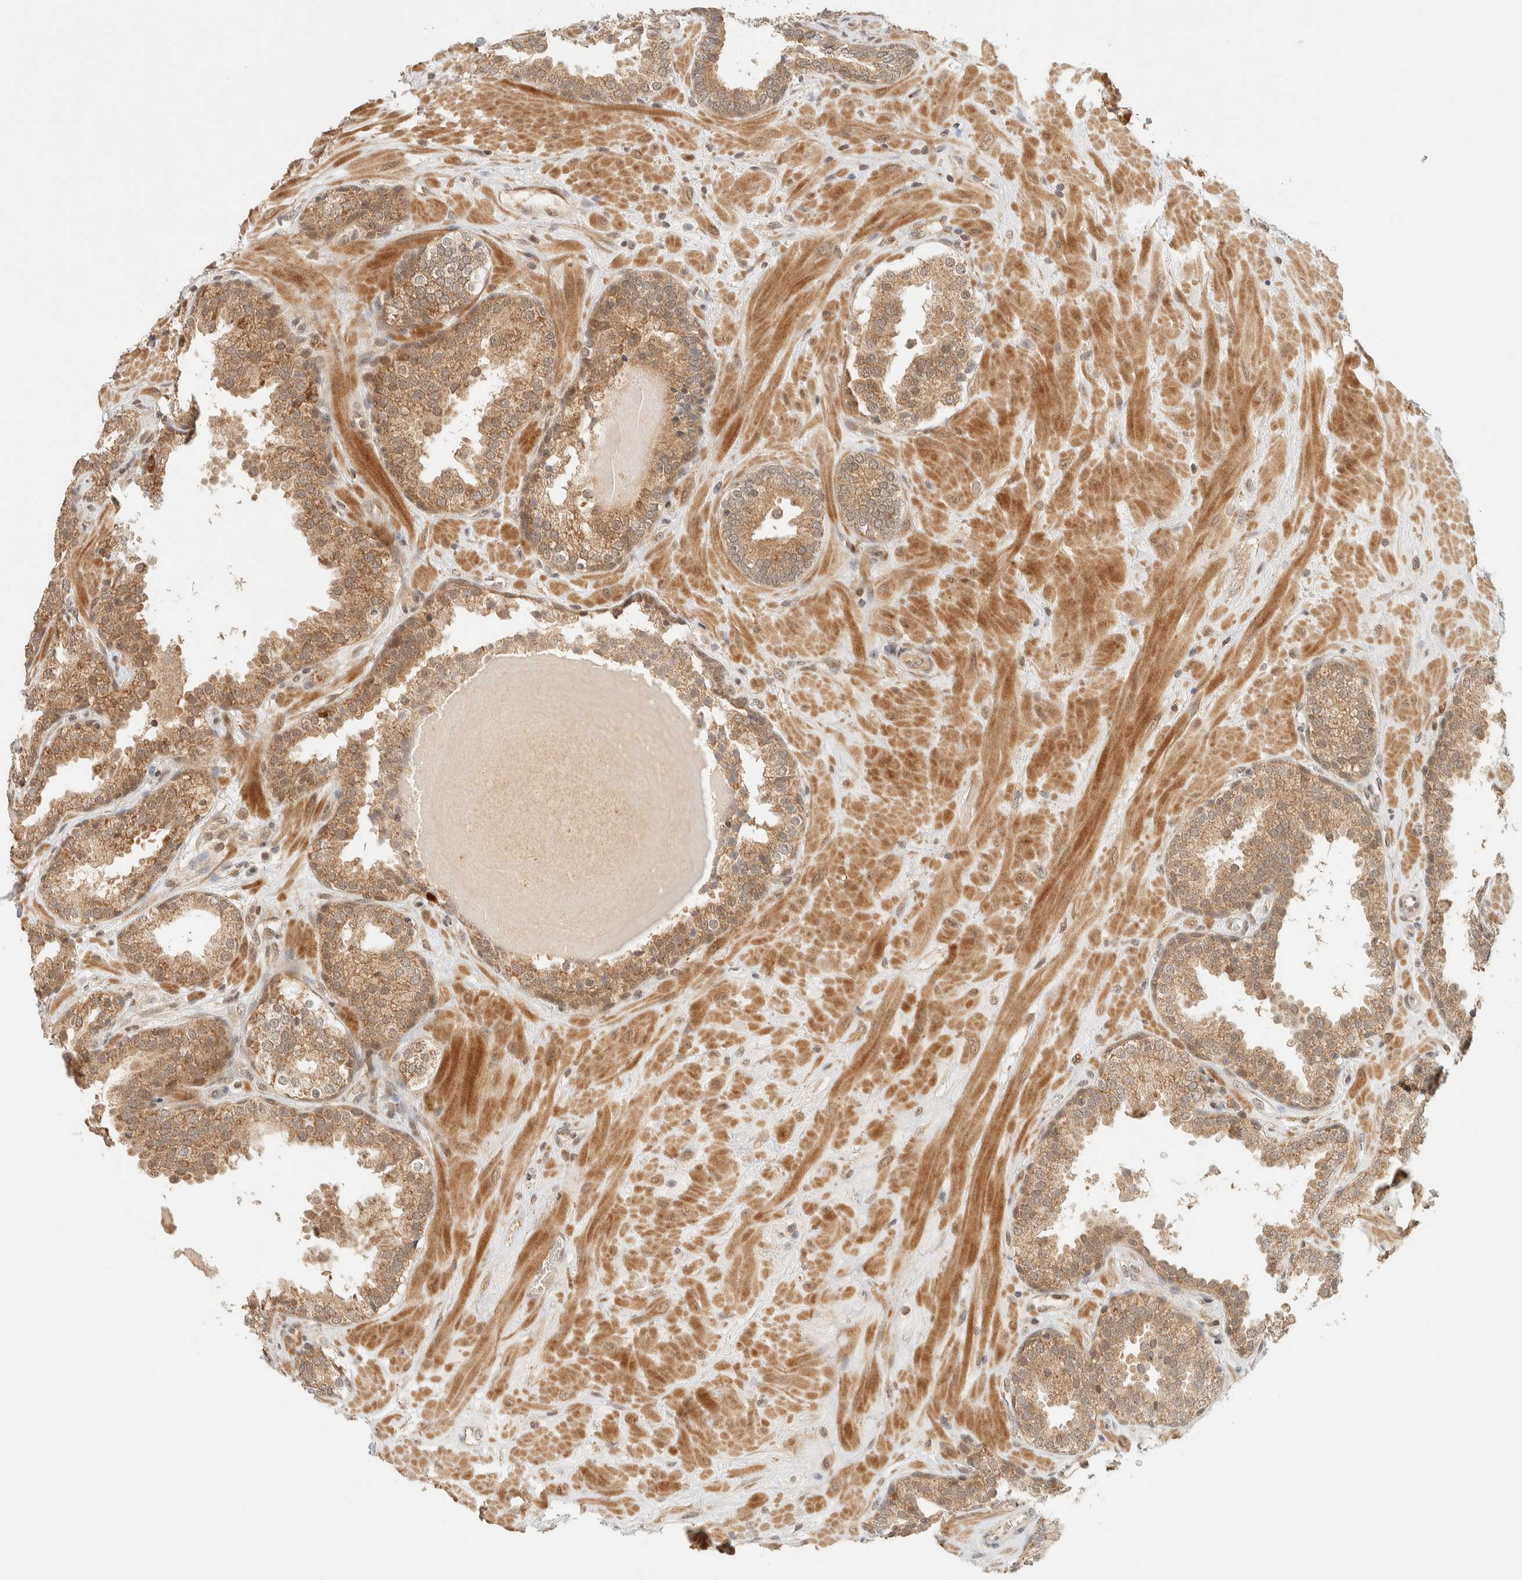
{"staining": {"intensity": "moderate", "quantity": ">75%", "location": "cytoplasmic/membranous"}, "tissue": "prostate", "cell_type": "Glandular cells", "image_type": "normal", "snomed": [{"axis": "morphology", "description": "Normal tissue, NOS"}, {"axis": "topography", "description": "Prostate"}], "caption": "Prostate stained for a protein reveals moderate cytoplasmic/membranous positivity in glandular cells. Using DAB (3,3'-diaminobenzidine) (brown) and hematoxylin (blue) stains, captured at high magnification using brightfield microscopy.", "gene": "KIFAP3", "patient": {"sex": "male", "age": 51}}